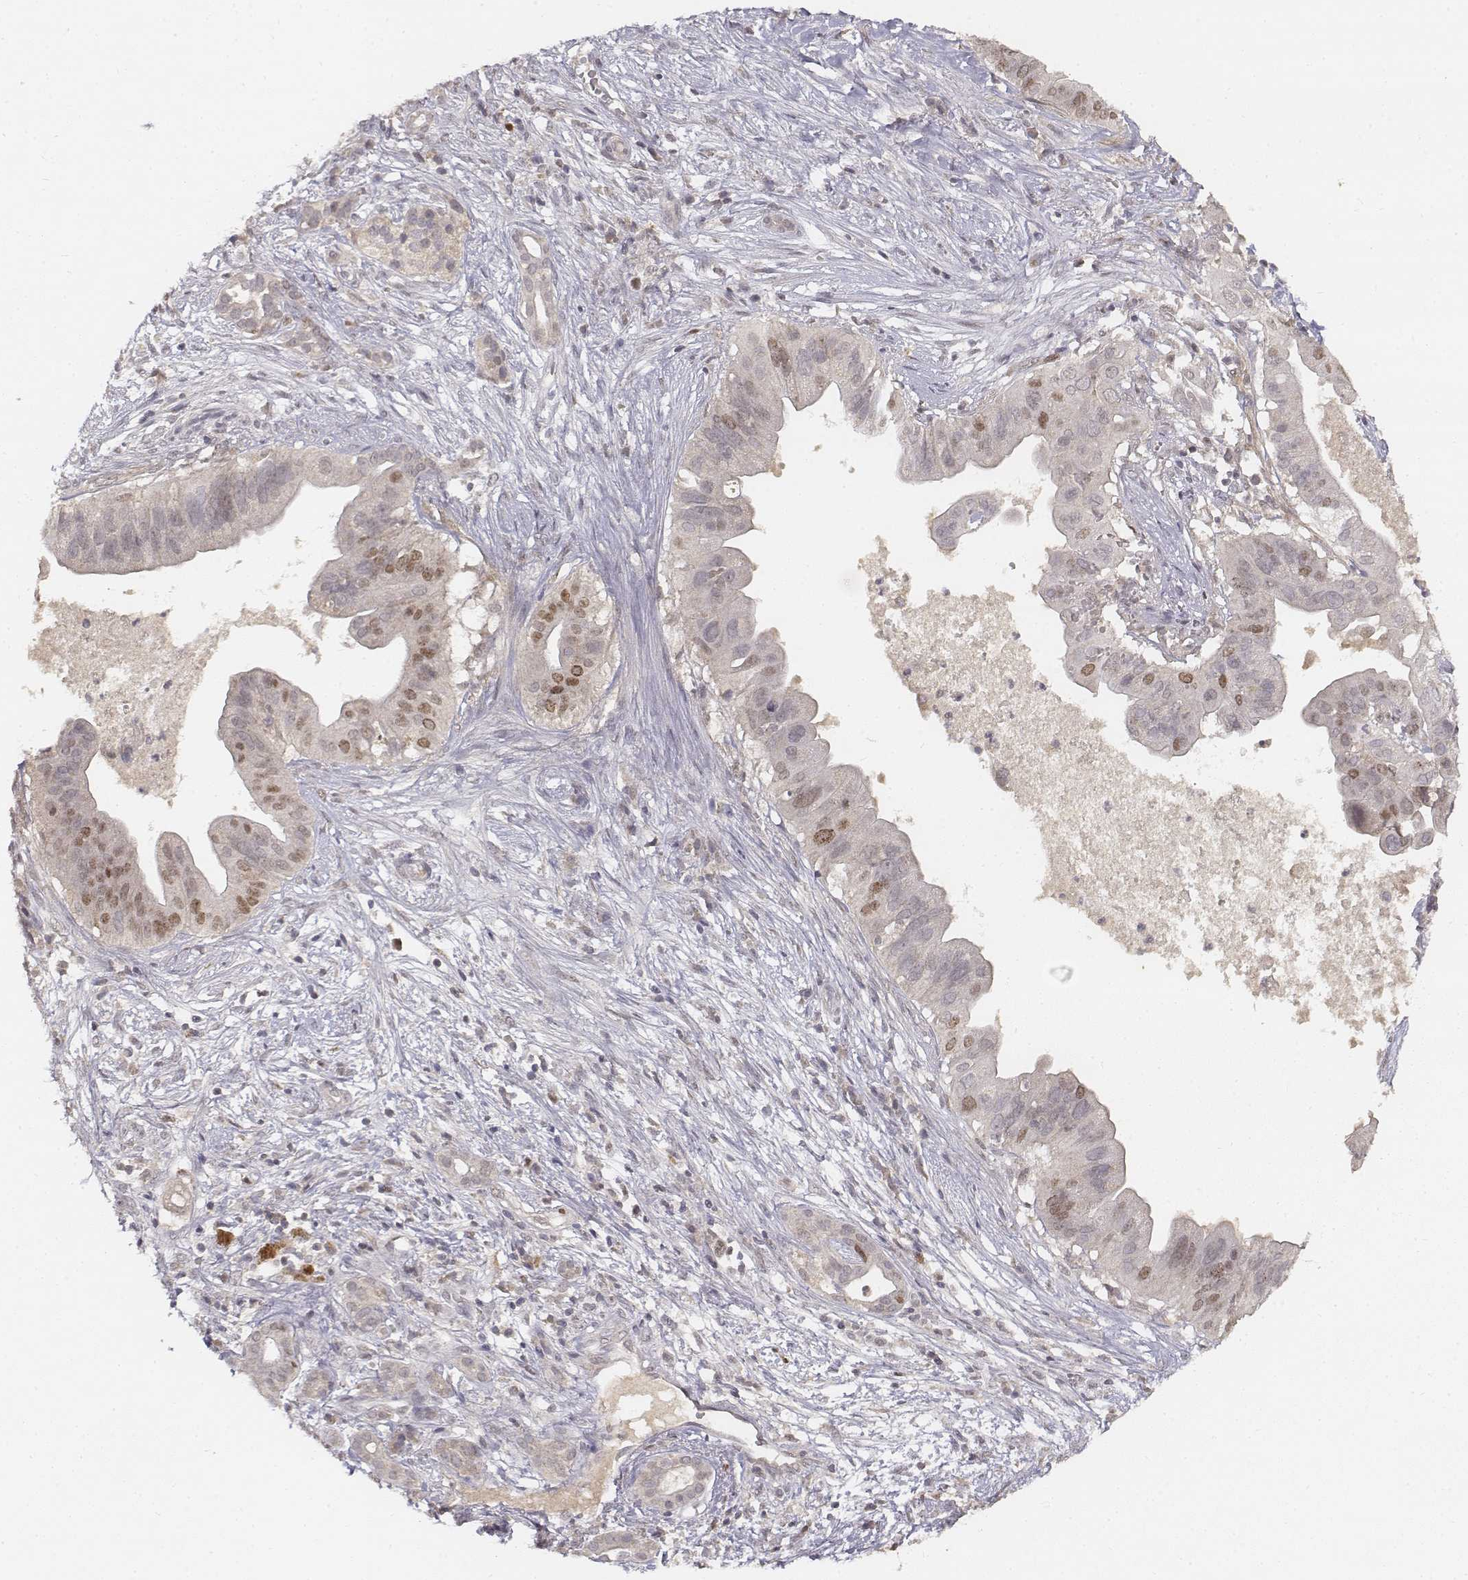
{"staining": {"intensity": "moderate", "quantity": "<25%", "location": "nuclear"}, "tissue": "pancreatic cancer", "cell_type": "Tumor cells", "image_type": "cancer", "snomed": [{"axis": "morphology", "description": "Adenocarcinoma, NOS"}, {"axis": "topography", "description": "Pancreas"}], "caption": "Immunohistochemical staining of pancreatic cancer exhibits low levels of moderate nuclear protein positivity in approximately <25% of tumor cells. (Brightfield microscopy of DAB IHC at high magnification).", "gene": "FANCD2", "patient": {"sex": "male", "age": 61}}